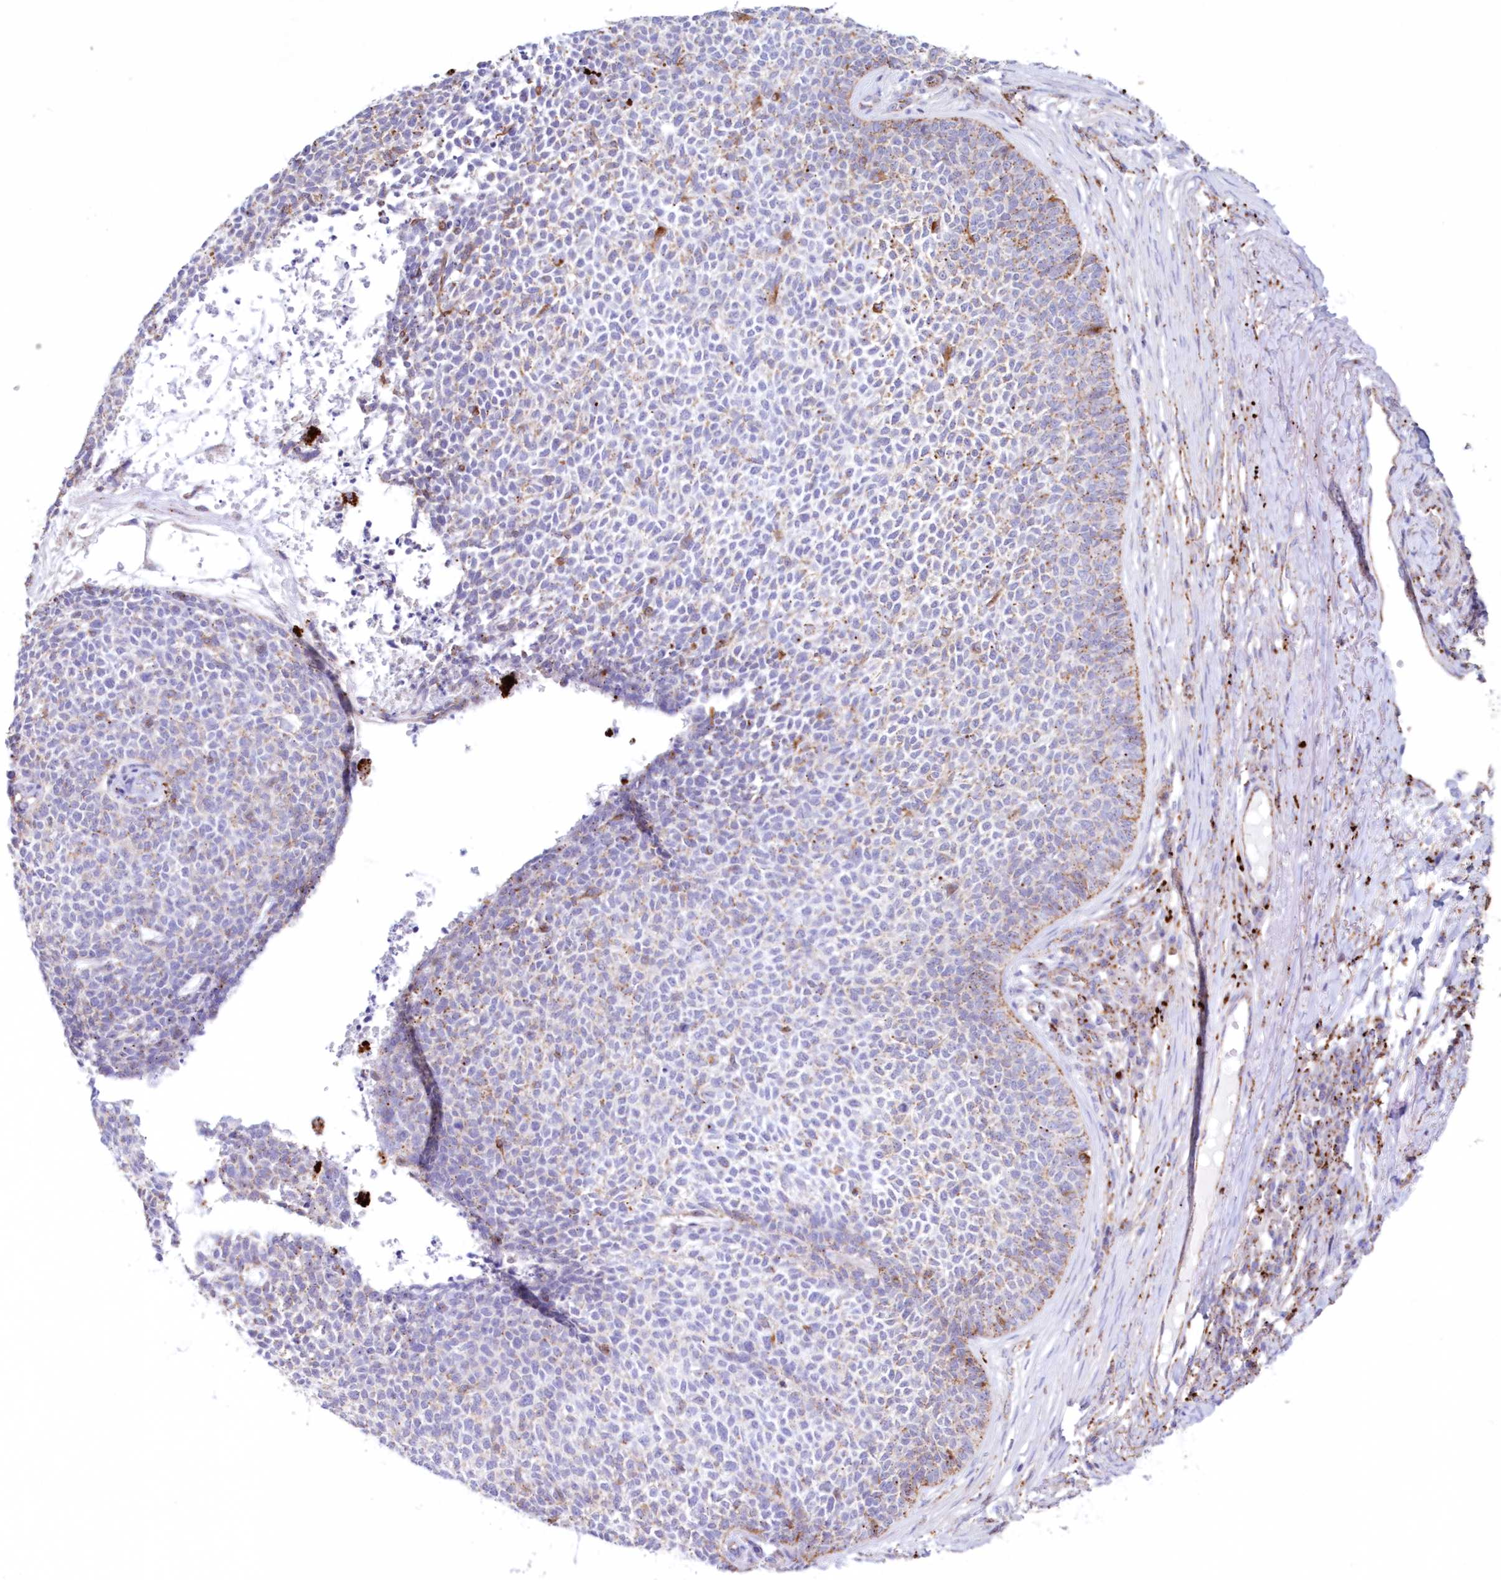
{"staining": {"intensity": "weak", "quantity": "<25%", "location": "cytoplasmic/membranous"}, "tissue": "skin cancer", "cell_type": "Tumor cells", "image_type": "cancer", "snomed": [{"axis": "morphology", "description": "Basal cell carcinoma"}, {"axis": "topography", "description": "Skin"}], "caption": "A histopathology image of skin cancer (basal cell carcinoma) stained for a protein displays no brown staining in tumor cells. The staining was performed using DAB to visualize the protein expression in brown, while the nuclei were stained in blue with hematoxylin (Magnification: 20x).", "gene": "TPP1", "patient": {"sex": "female", "age": 84}}